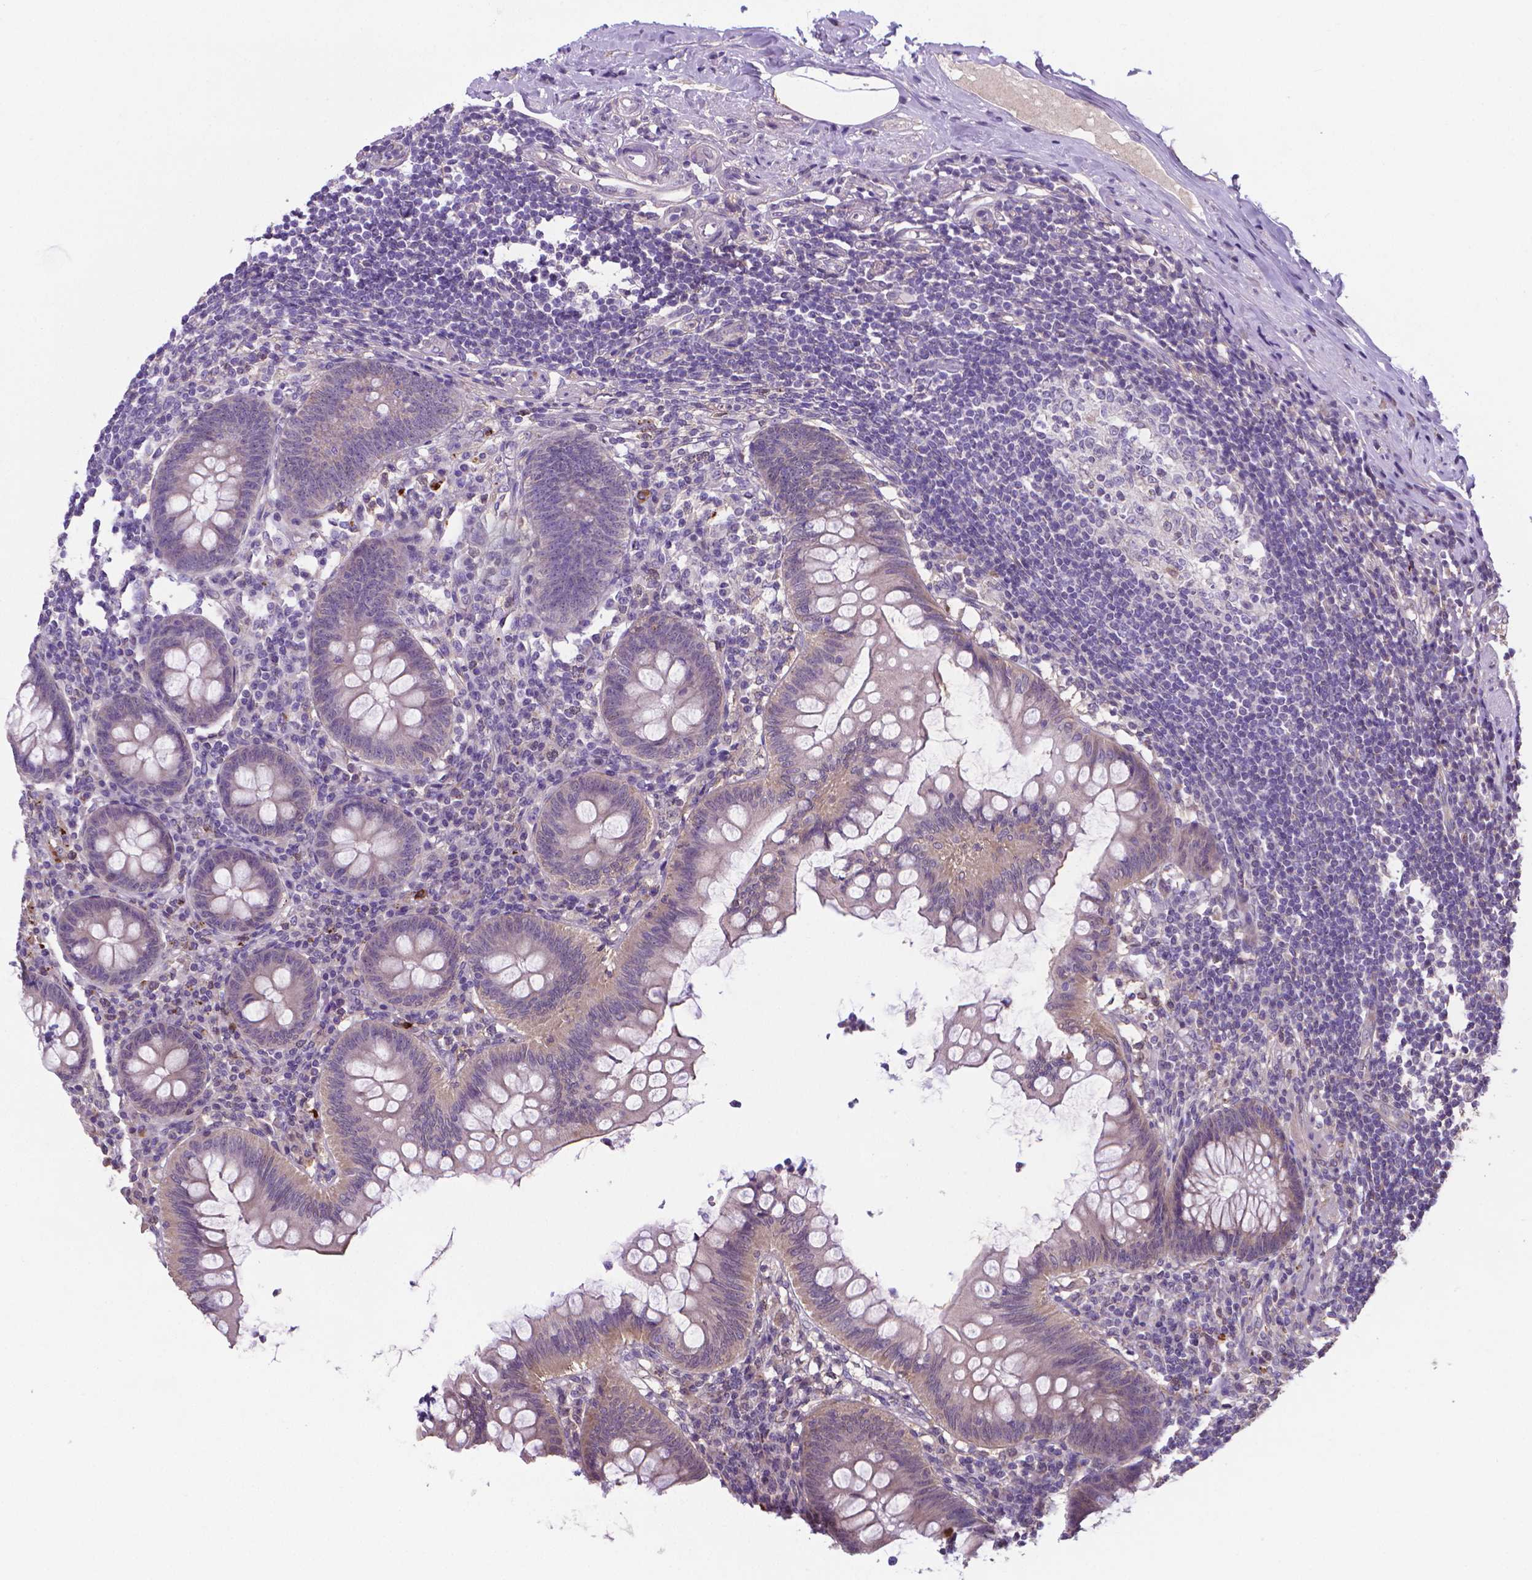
{"staining": {"intensity": "weak", "quantity": "25%-75%", "location": "cytoplasmic/membranous"}, "tissue": "appendix", "cell_type": "Glandular cells", "image_type": "normal", "snomed": [{"axis": "morphology", "description": "Normal tissue, NOS"}, {"axis": "topography", "description": "Appendix"}], "caption": "Immunohistochemical staining of normal human appendix shows weak cytoplasmic/membranous protein expression in approximately 25%-75% of glandular cells.", "gene": "GPR63", "patient": {"sex": "female", "age": 57}}